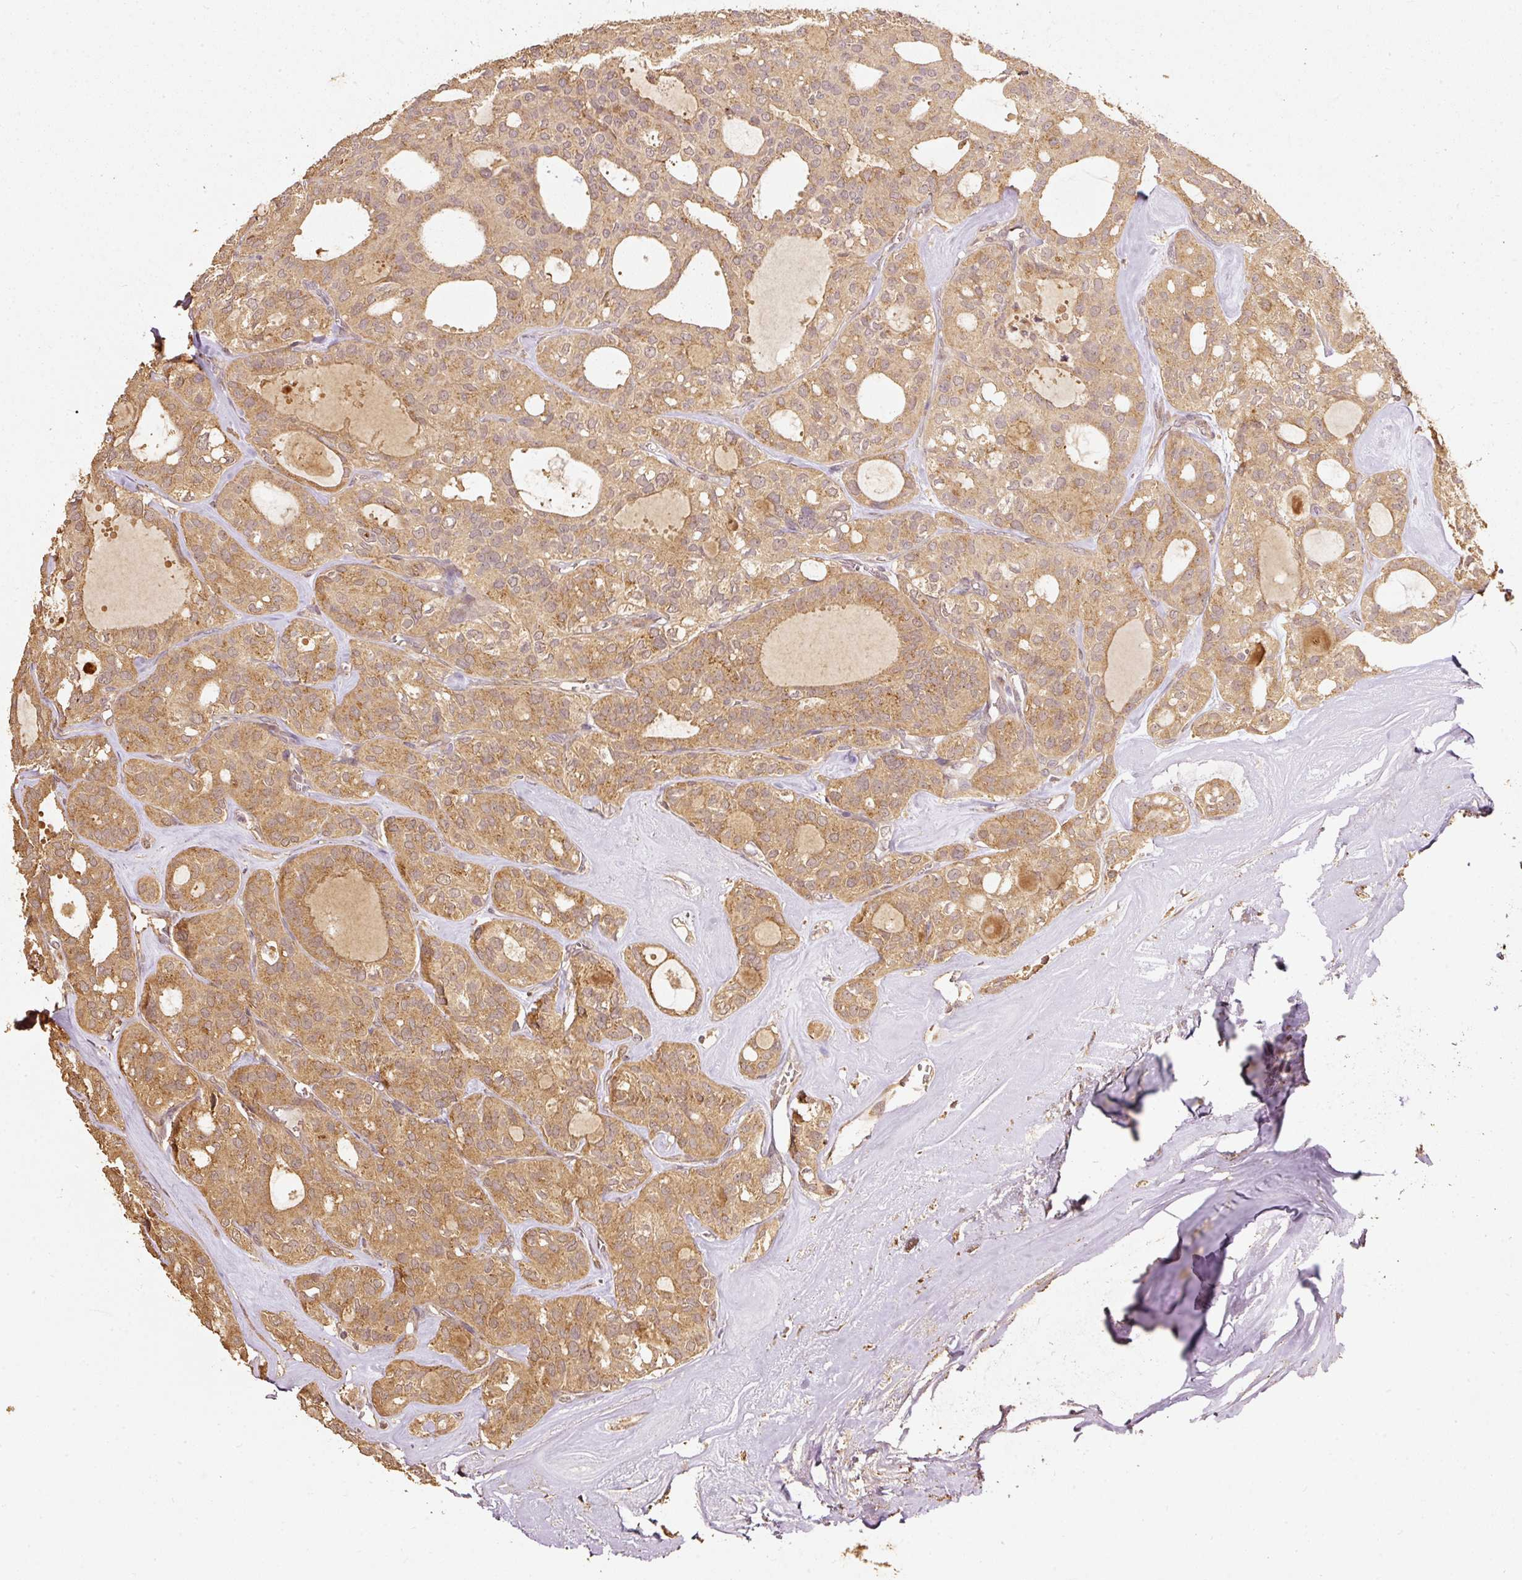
{"staining": {"intensity": "moderate", "quantity": ">75%", "location": "cytoplasmic/membranous"}, "tissue": "thyroid cancer", "cell_type": "Tumor cells", "image_type": "cancer", "snomed": [{"axis": "morphology", "description": "Follicular adenoma carcinoma, NOS"}, {"axis": "topography", "description": "Thyroid gland"}], "caption": "Immunohistochemical staining of follicular adenoma carcinoma (thyroid) reveals moderate cytoplasmic/membranous protein positivity in approximately >75% of tumor cells. Using DAB (brown) and hematoxylin (blue) stains, captured at high magnification using brightfield microscopy.", "gene": "FUT8", "patient": {"sex": "male", "age": 75}}